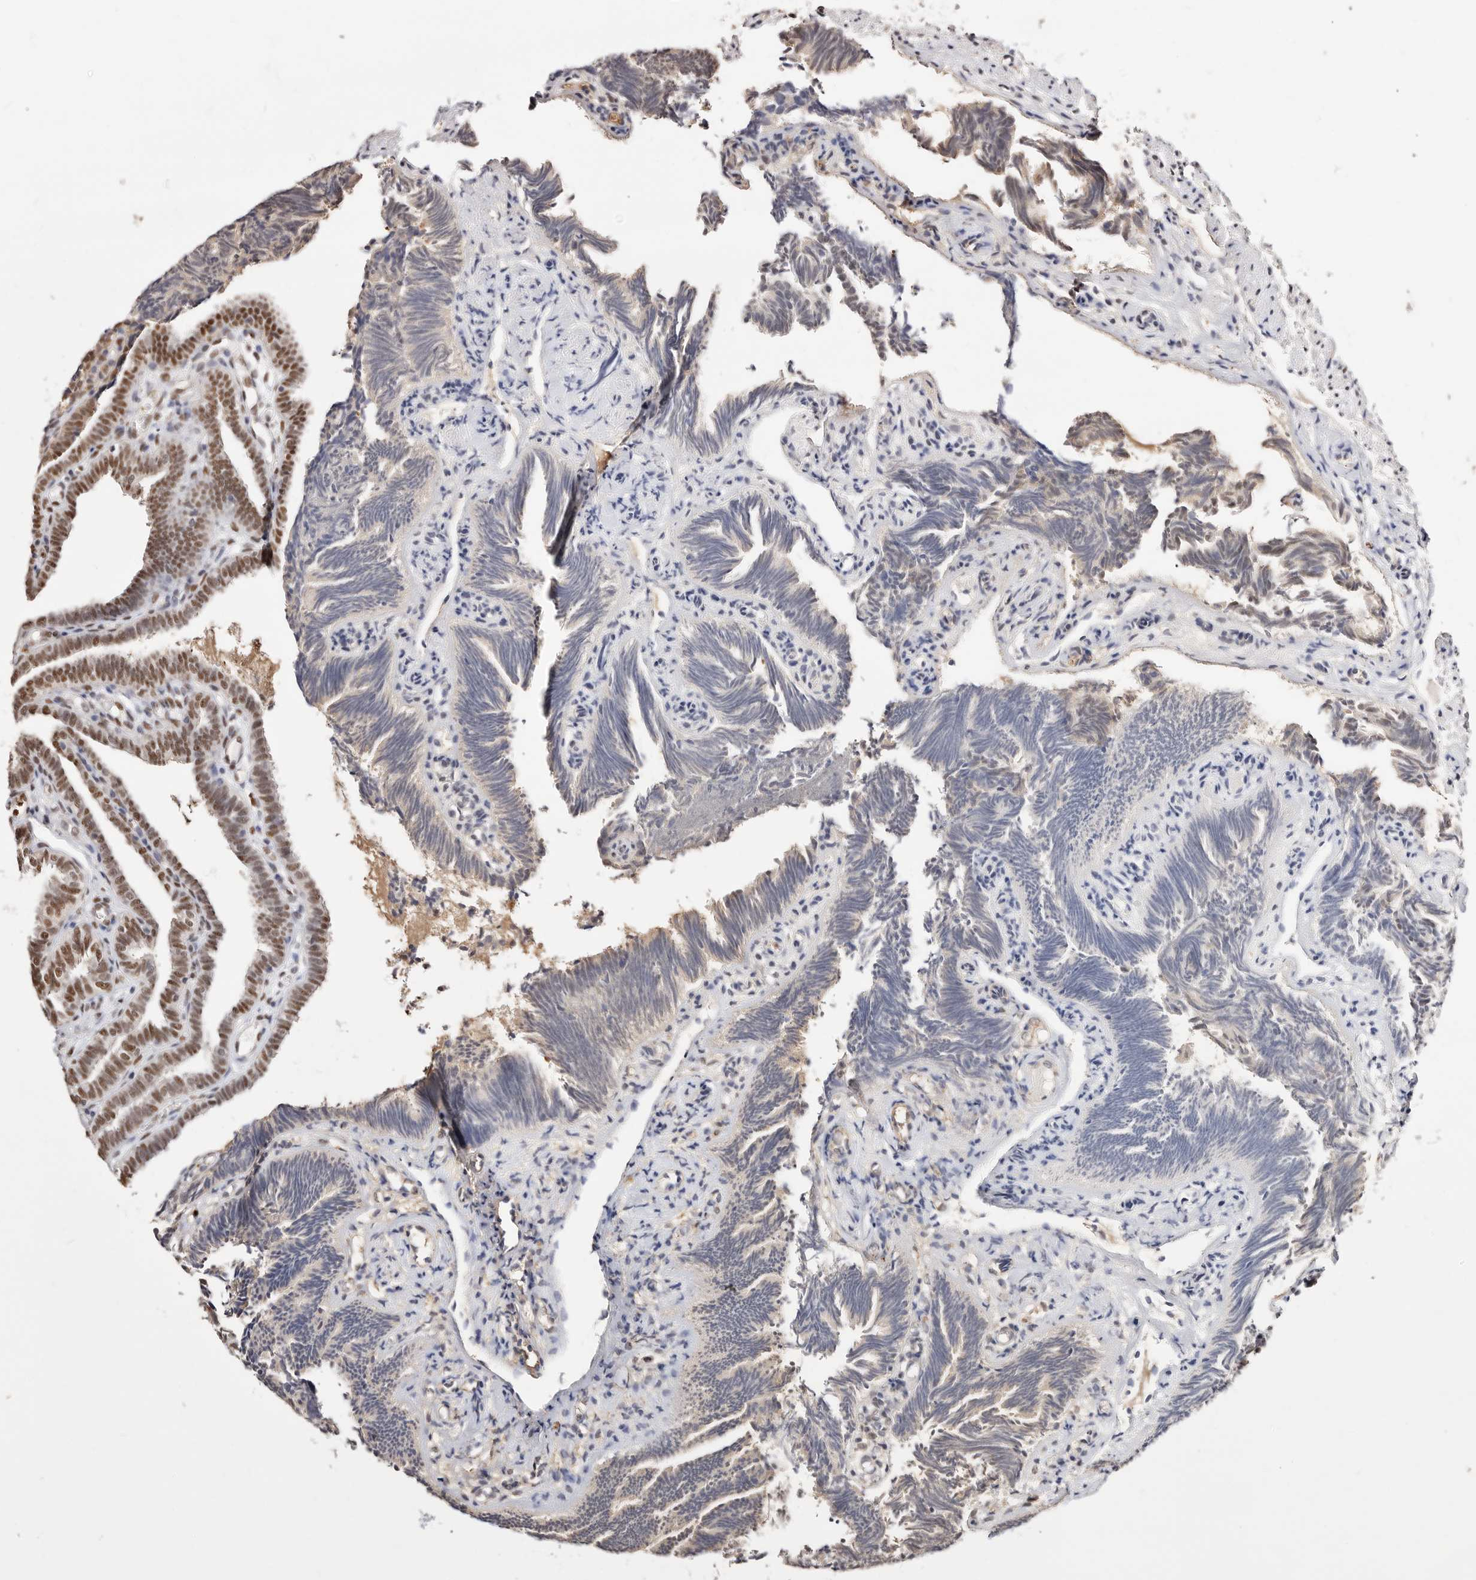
{"staining": {"intensity": "moderate", "quantity": ">75%", "location": "nuclear"}, "tissue": "fallopian tube", "cell_type": "Glandular cells", "image_type": "normal", "snomed": [{"axis": "morphology", "description": "Normal tissue, NOS"}, {"axis": "topography", "description": "Fallopian tube"}], "caption": "The immunohistochemical stain highlights moderate nuclear positivity in glandular cells of unremarkable fallopian tube. The protein is shown in brown color, while the nuclei are stained blue.", "gene": "TKT", "patient": {"sex": "female", "age": 39}}